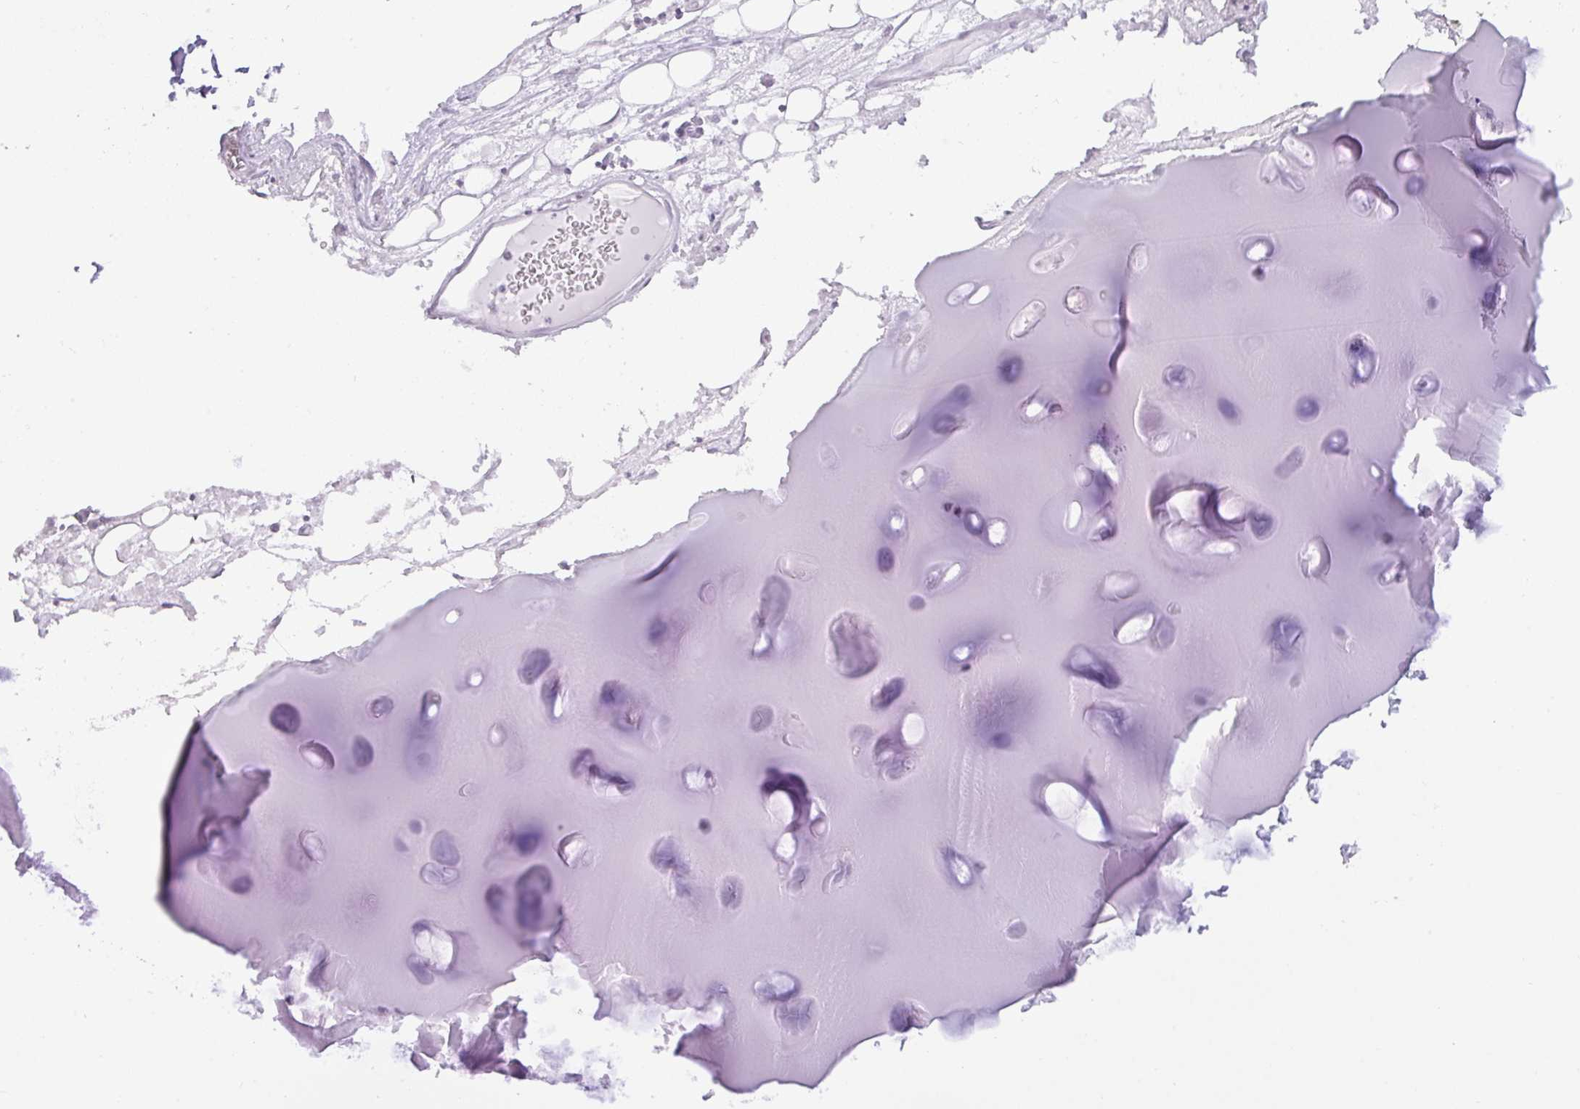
{"staining": {"intensity": "negative", "quantity": "none", "location": "none"}, "tissue": "adipose tissue", "cell_type": "Adipocytes", "image_type": "normal", "snomed": [{"axis": "morphology", "description": "Normal tissue, NOS"}, {"axis": "topography", "description": "Cartilage tissue"}], "caption": "This micrograph is of benign adipose tissue stained with IHC to label a protein in brown with the nuclei are counter-stained blue. There is no staining in adipocytes. Nuclei are stained in blue.", "gene": "NCCRP1", "patient": {"sex": "male", "age": 57}}